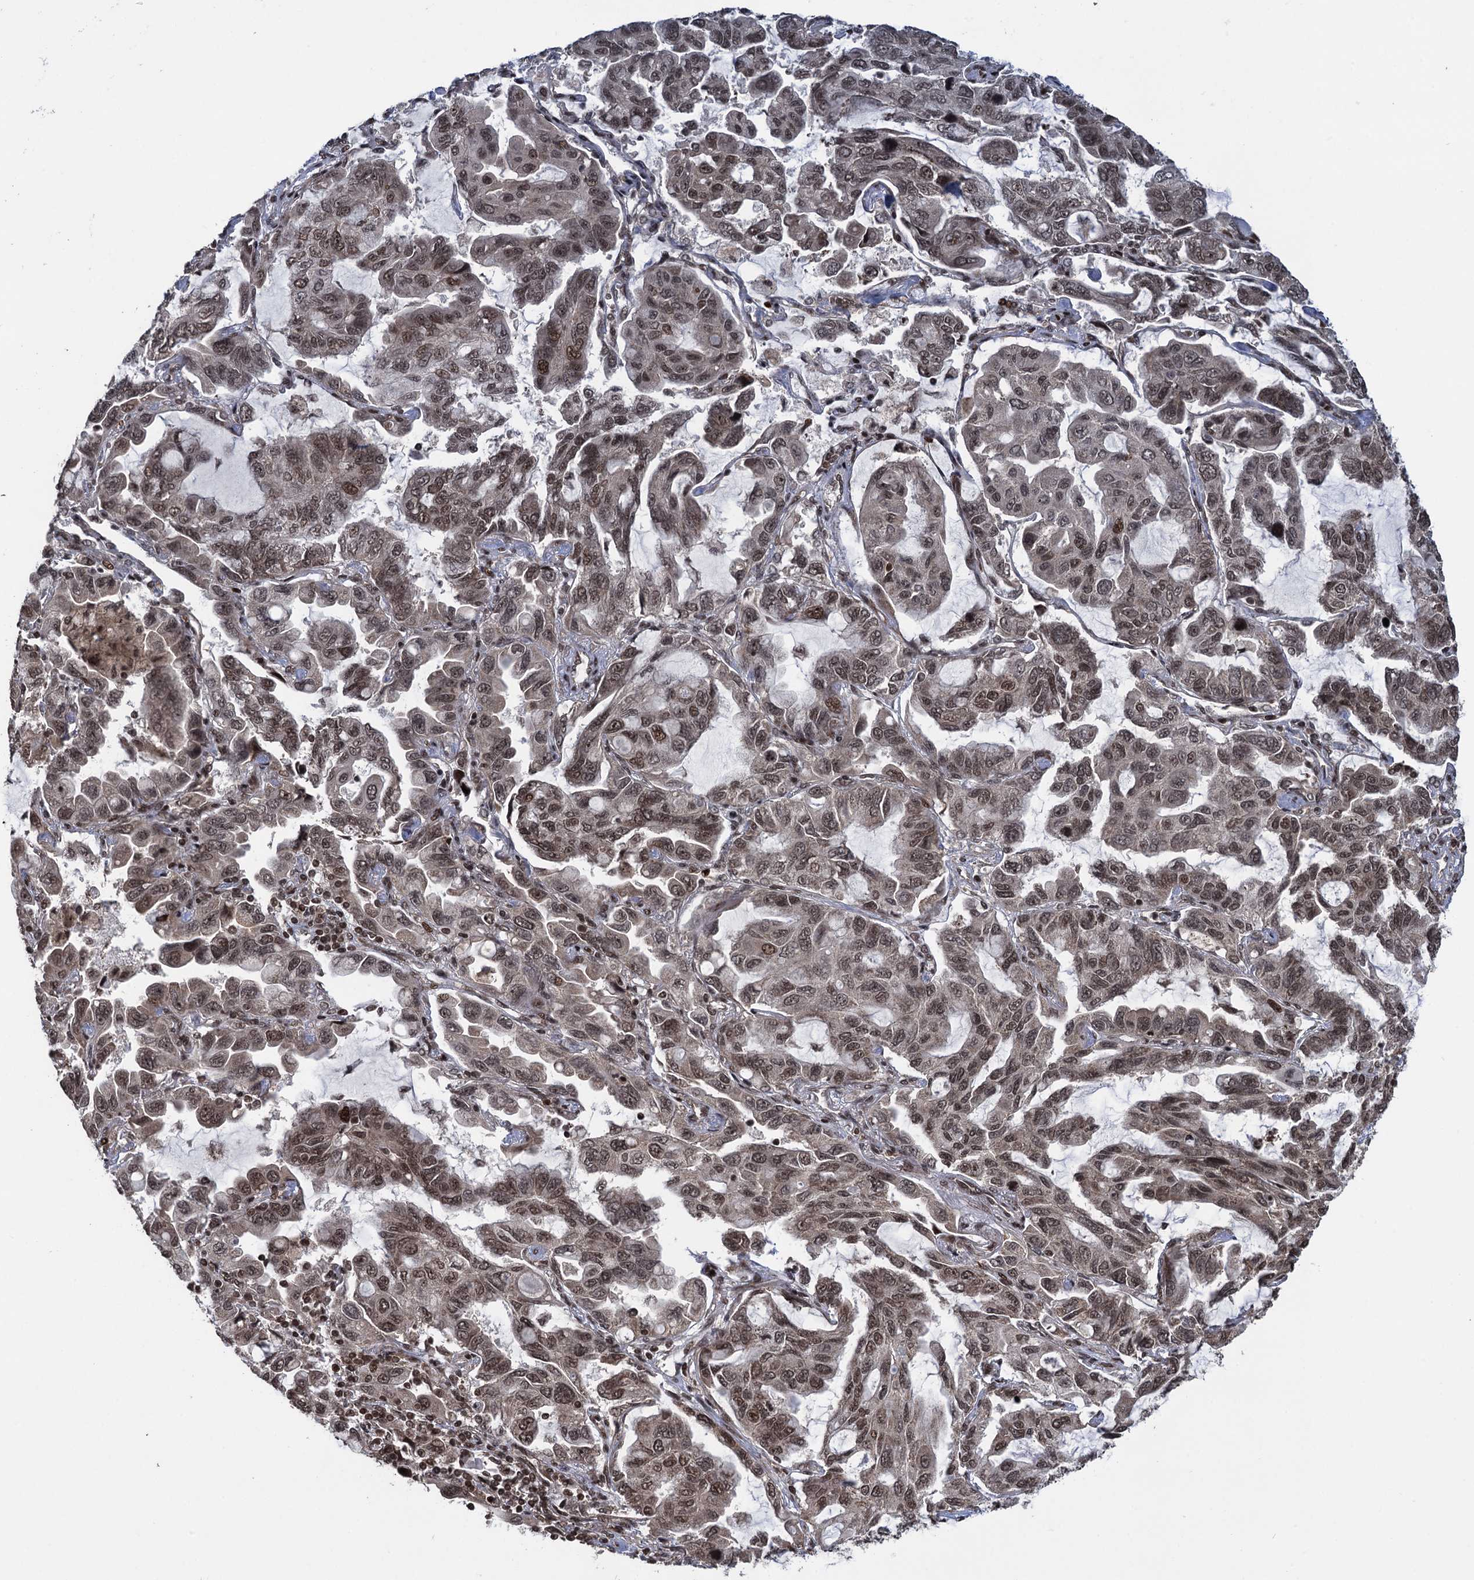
{"staining": {"intensity": "moderate", "quantity": ">75%", "location": "nuclear"}, "tissue": "lung cancer", "cell_type": "Tumor cells", "image_type": "cancer", "snomed": [{"axis": "morphology", "description": "Adenocarcinoma, NOS"}, {"axis": "topography", "description": "Lung"}], "caption": "Human lung adenocarcinoma stained with a brown dye reveals moderate nuclear positive positivity in about >75% of tumor cells.", "gene": "ZNF169", "patient": {"sex": "male", "age": 64}}